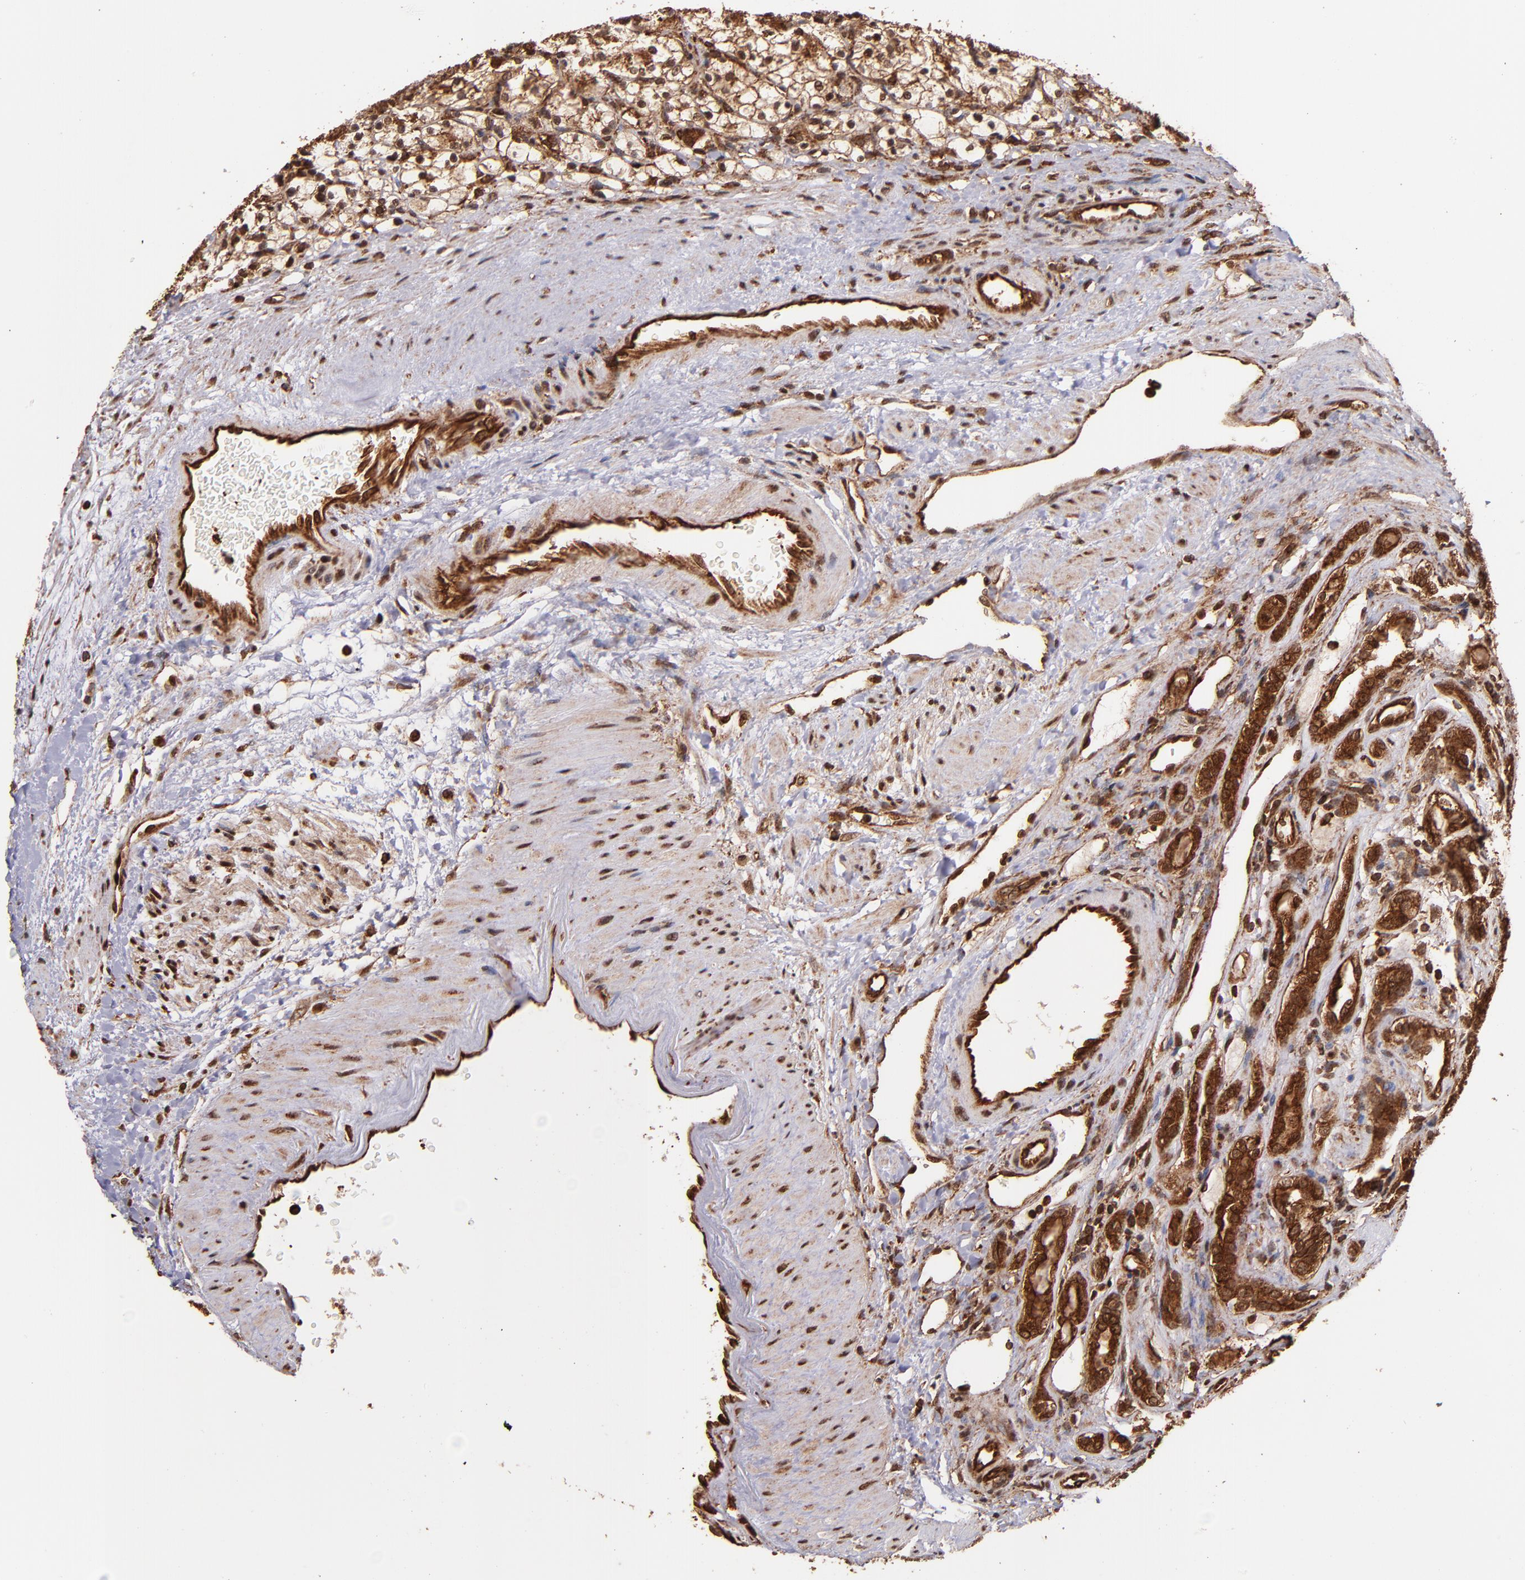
{"staining": {"intensity": "strong", "quantity": ">75%", "location": "cytoplasmic/membranous,nuclear"}, "tissue": "renal cancer", "cell_type": "Tumor cells", "image_type": "cancer", "snomed": [{"axis": "morphology", "description": "Adenocarcinoma, NOS"}, {"axis": "topography", "description": "Kidney"}], "caption": "Renal cancer stained with a brown dye displays strong cytoplasmic/membranous and nuclear positive expression in approximately >75% of tumor cells.", "gene": "STX8", "patient": {"sex": "female", "age": 60}}